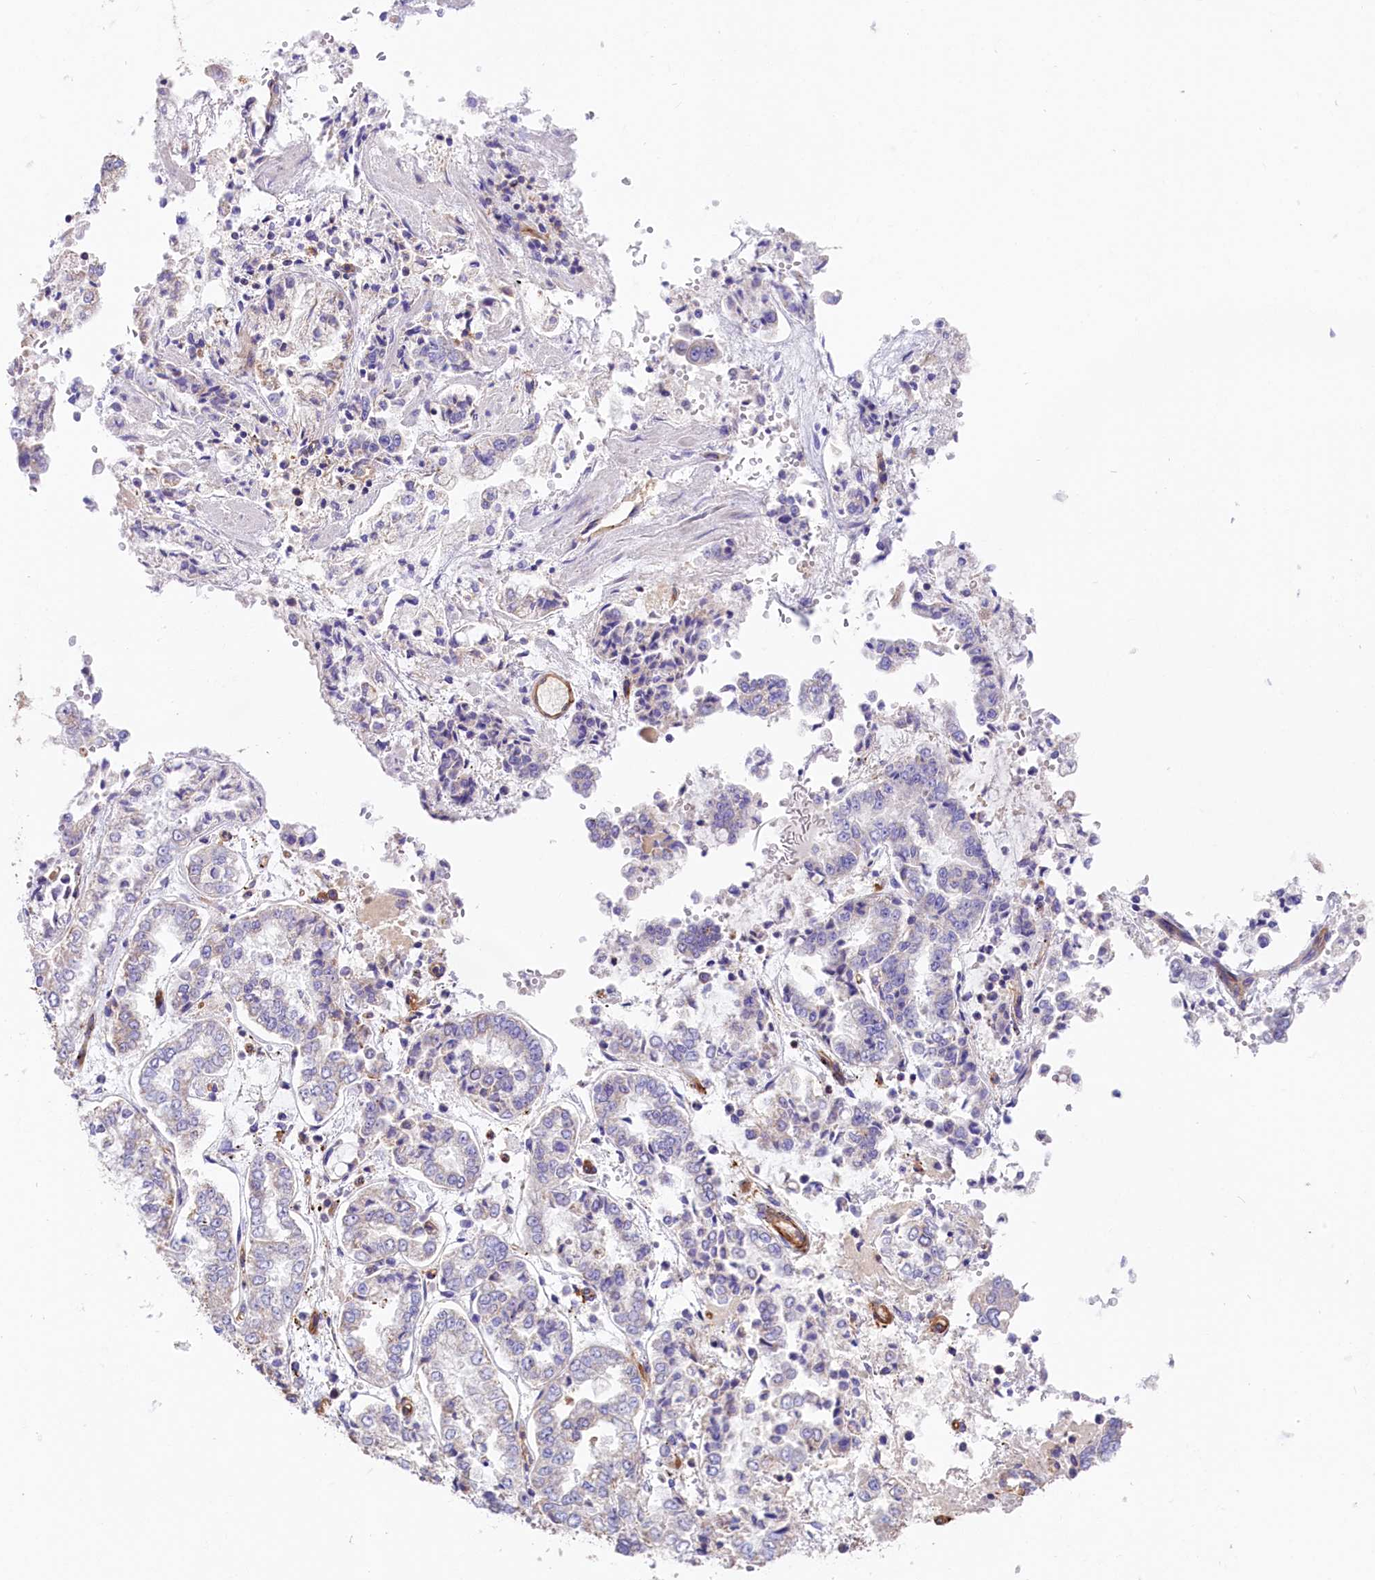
{"staining": {"intensity": "weak", "quantity": "<25%", "location": "cytoplasmic/membranous"}, "tissue": "stomach cancer", "cell_type": "Tumor cells", "image_type": "cancer", "snomed": [{"axis": "morphology", "description": "Adenocarcinoma, NOS"}, {"axis": "topography", "description": "Stomach"}], "caption": "Micrograph shows no protein positivity in tumor cells of stomach cancer tissue.", "gene": "ATP2B4", "patient": {"sex": "male", "age": 76}}